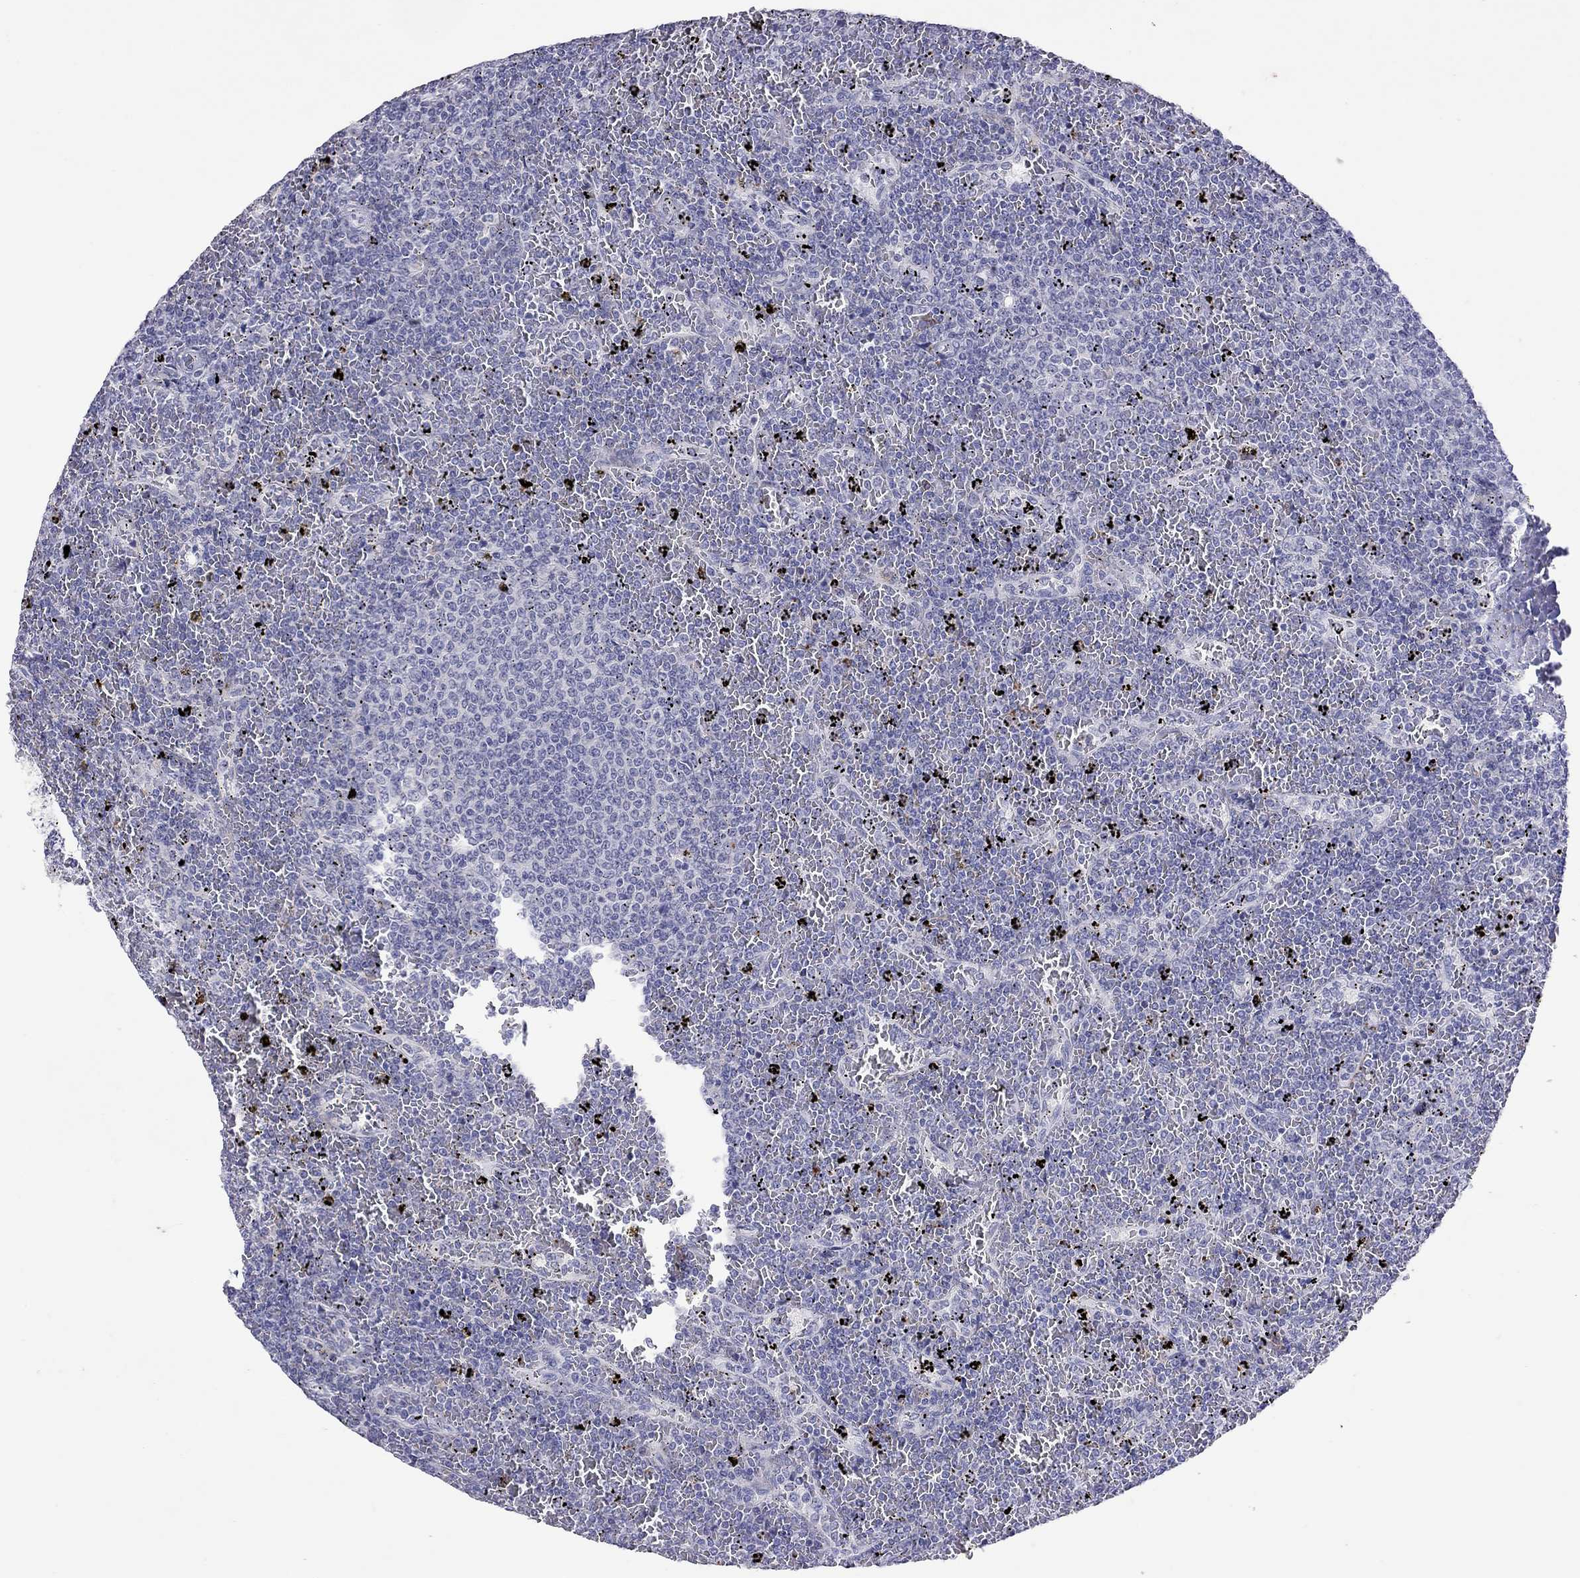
{"staining": {"intensity": "negative", "quantity": "none", "location": "none"}, "tissue": "lymphoma", "cell_type": "Tumor cells", "image_type": "cancer", "snomed": [{"axis": "morphology", "description": "Malignant lymphoma, non-Hodgkin's type, Low grade"}, {"axis": "topography", "description": "Spleen"}], "caption": "High magnification brightfield microscopy of lymphoma stained with DAB (3,3'-diaminobenzidine) (brown) and counterstained with hematoxylin (blue): tumor cells show no significant positivity.", "gene": "SLAMF1", "patient": {"sex": "female", "age": 77}}